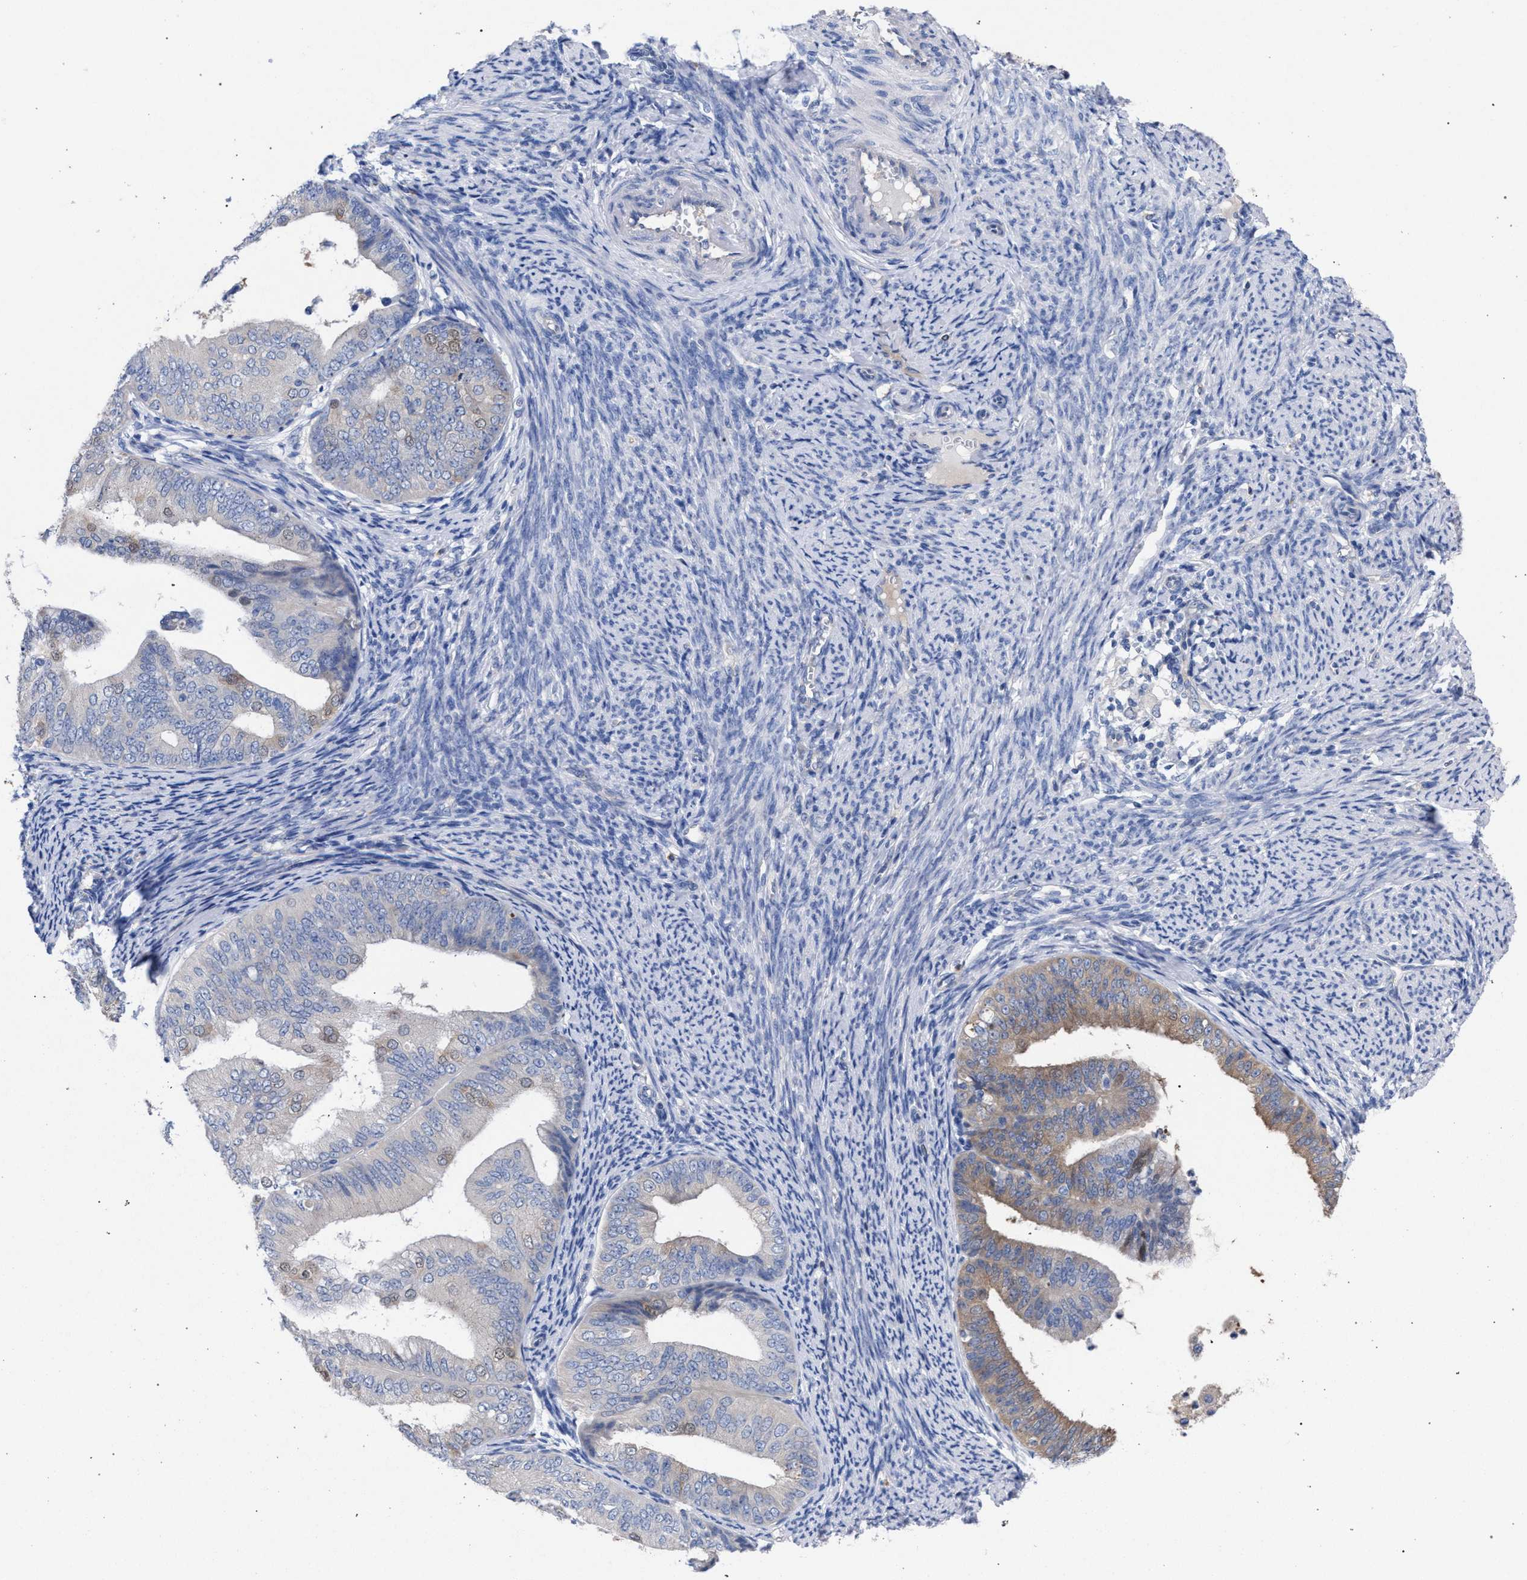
{"staining": {"intensity": "moderate", "quantity": "<25%", "location": "cytoplasmic/membranous"}, "tissue": "endometrial cancer", "cell_type": "Tumor cells", "image_type": "cancer", "snomed": [{"axis": "morphology", "description": "Adenocarcinoma, NOS"}, {"axis": "topography", "description": "Endometrium"}], "caption": "A brown stain highlights moderate cytoplasmic/membranous expression of a protein in endometrial cancer (adenocarcinoma) tumor cells.", "gene": "GMPR", "patient": {"sex": "female", "age": 63}}